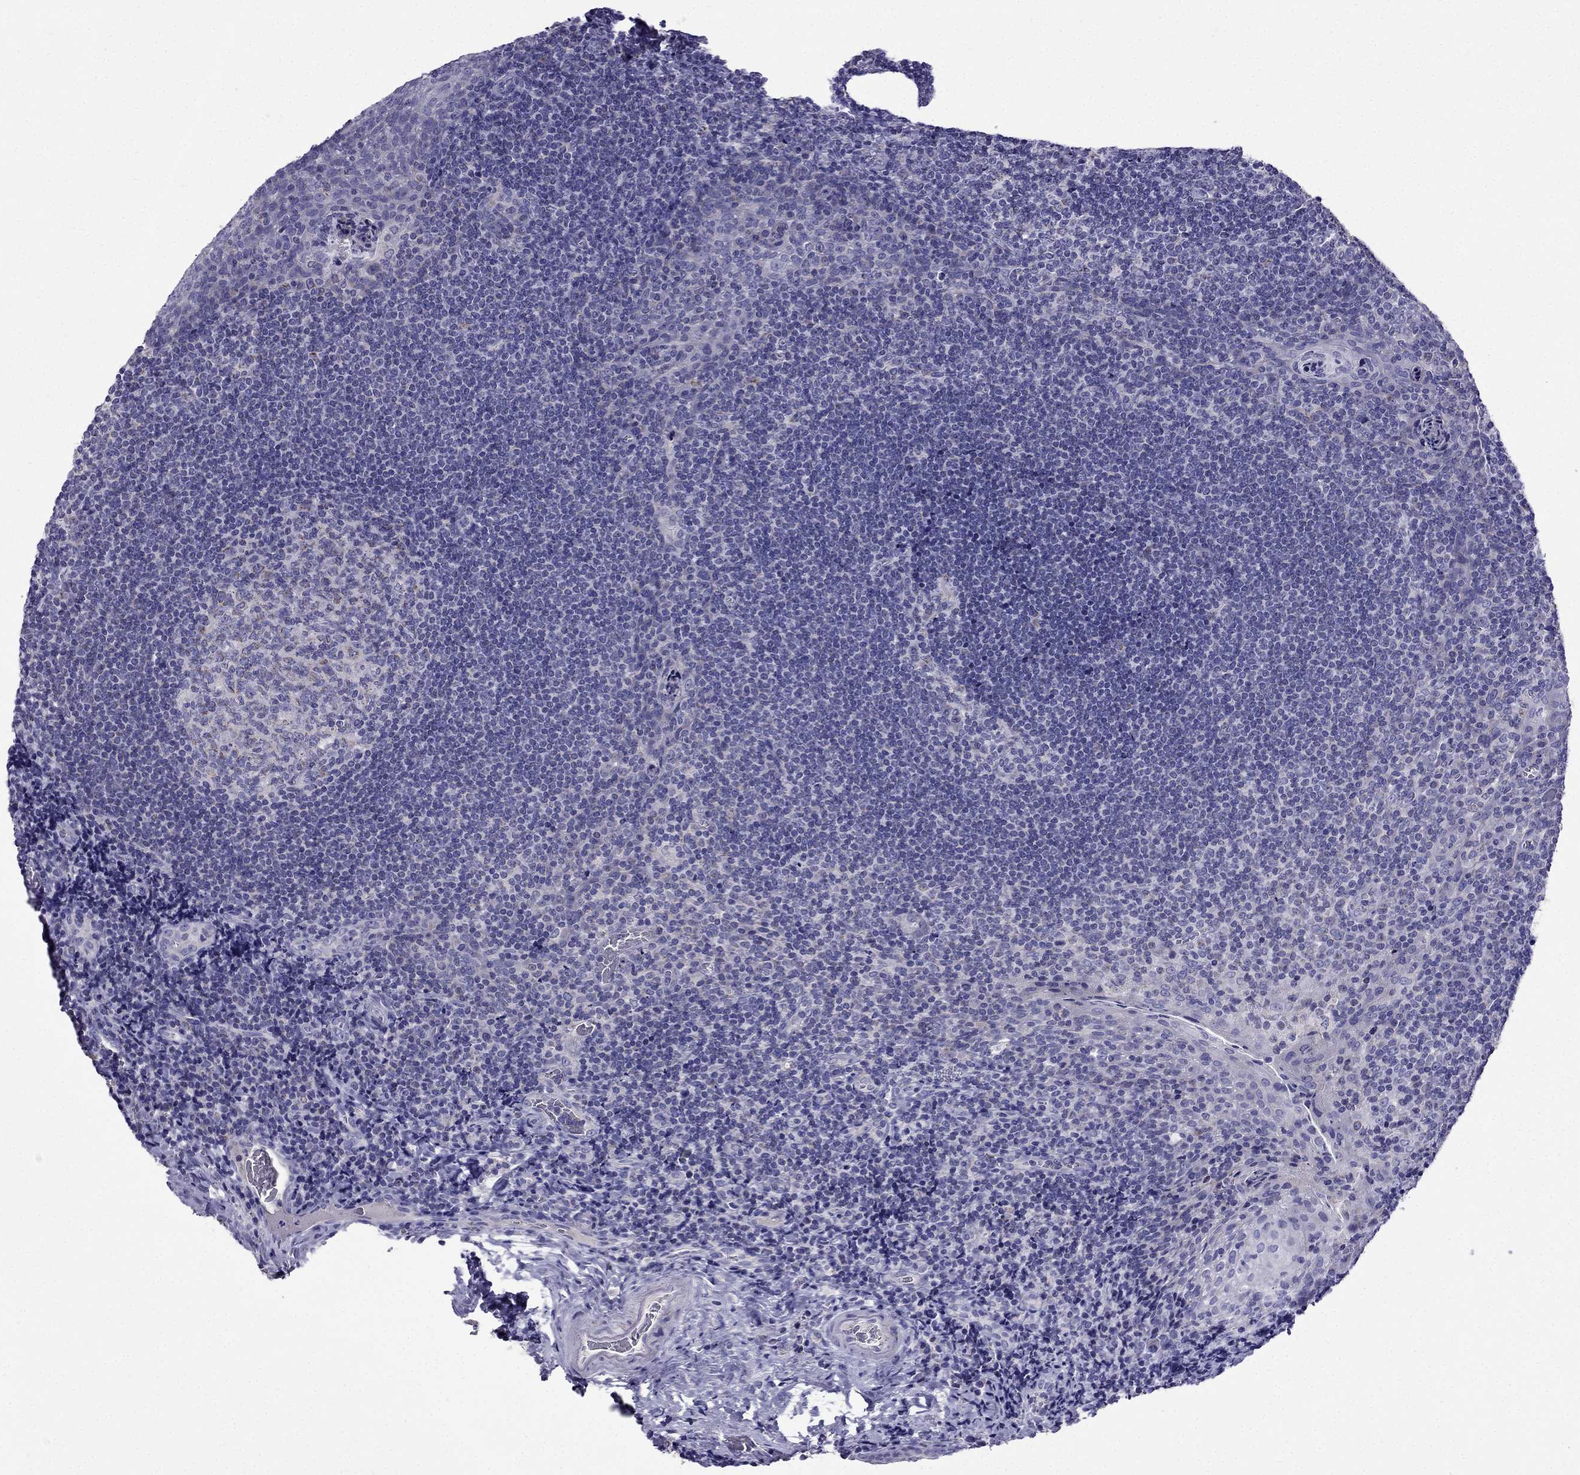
{"staining": {"intensity": "weak", "quantity": "<25%", "location": "cytoplasmic/membranous"}, "tissue": "tonsil", "cell_type": "Germinal center cells", "image_type": "normal", "snomed": [{"axis": "morphology", "description": "Normal tissue, NOS"}, {"axis": "morphology", "description": "Inflammation, NOS"}, {"axis": "topography", "description": "Tonsil"}], "caption": "High magnification brightfield microscopy of normal tonsil stained with DAB (3,3'-diaminobenzidine) (brown) and counterstained with hematoxylin (blue): germinal center cells show no significant expression.", "gene": "DSC1", "patient": {"sex": "female", "age": 31}}